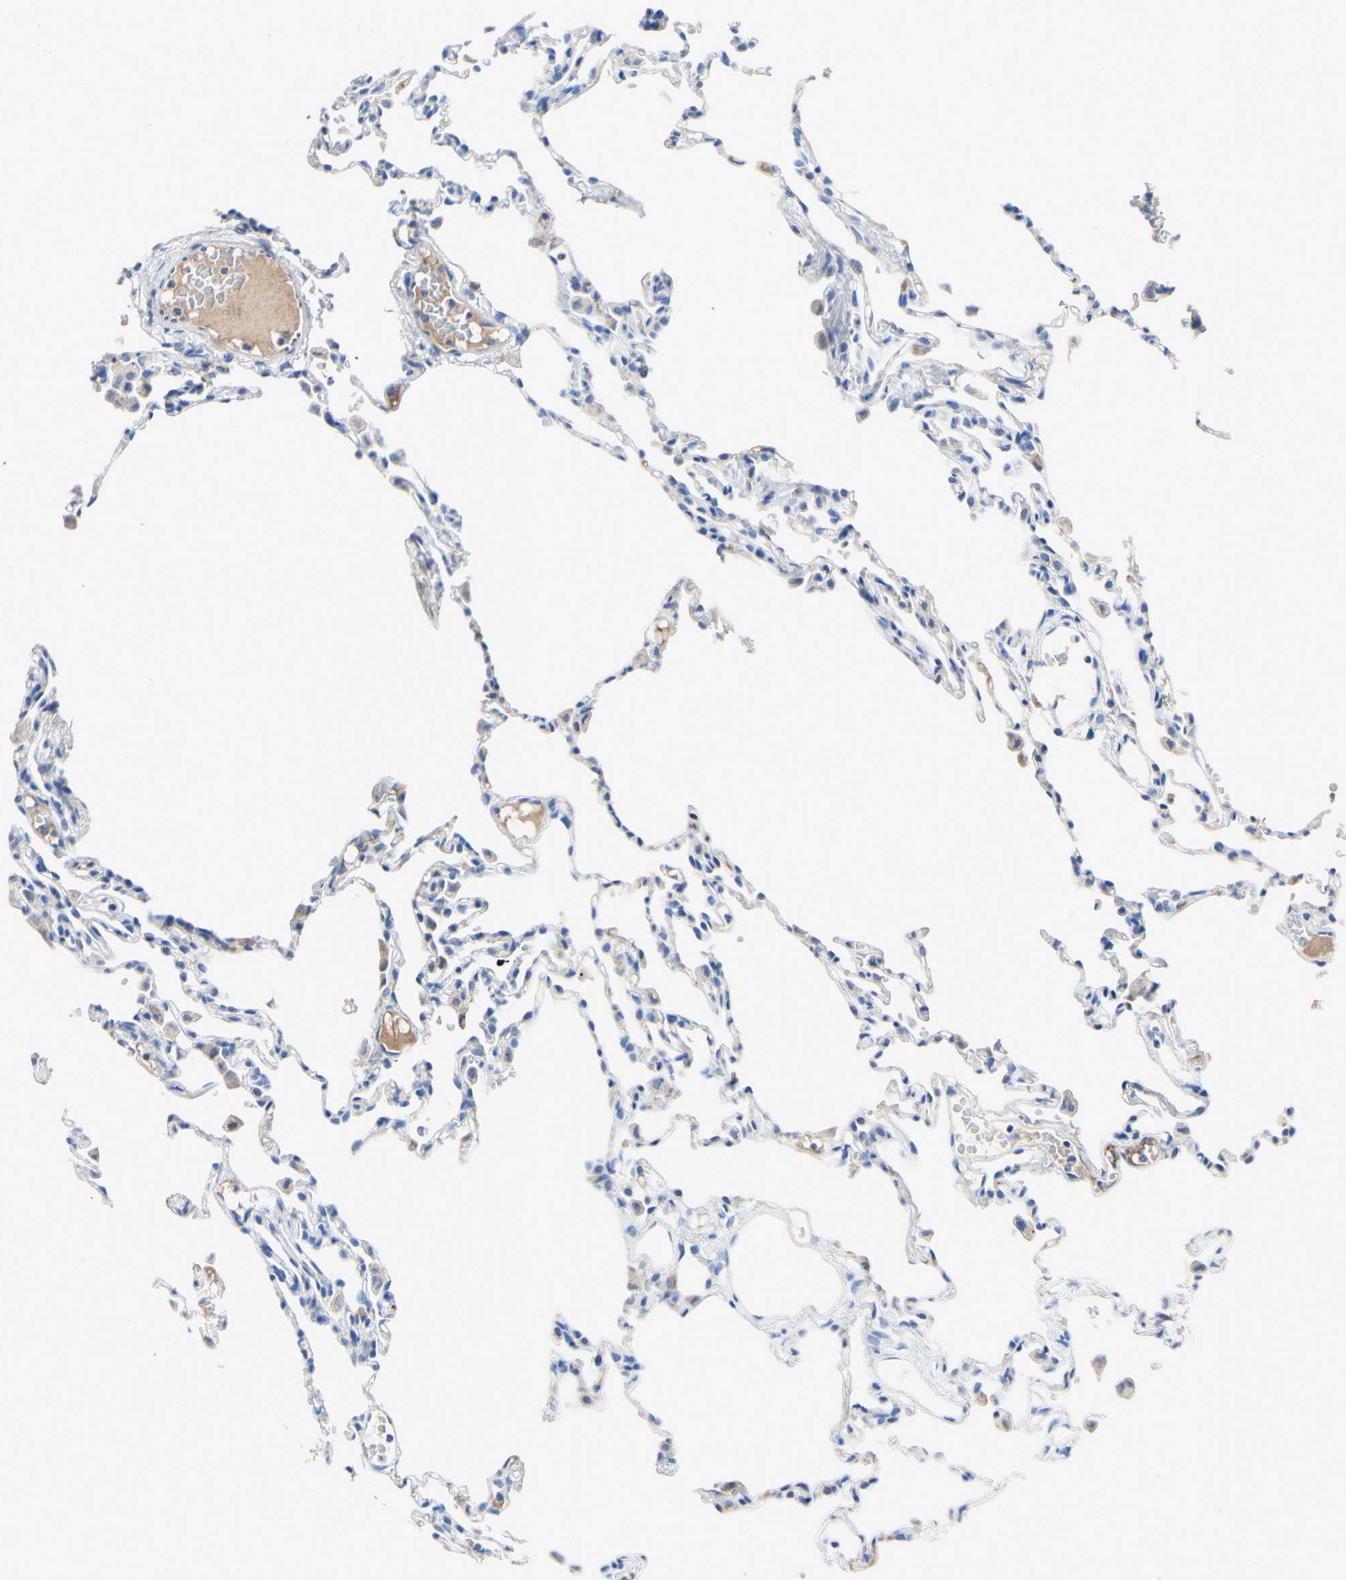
{"staining": {"intensity": "negative", "quantity": "none", "location": "none"}, "tissue": "lung", "cell_type": "Alveolar cells", "image_type": "normal", "snomed": [{"axis": "morphology", "description": "Normal tissue, NOS"}, {"axis": "topography", "description": "Lung"}], "caption": "Immunohistochemistry (IHC) histopathology image of normal lung: human lung stained with DAB reveals no significant protein staining in alveolar cells.", "gene": "DSC2", "patient": {"sex": "female", "age": 49}}